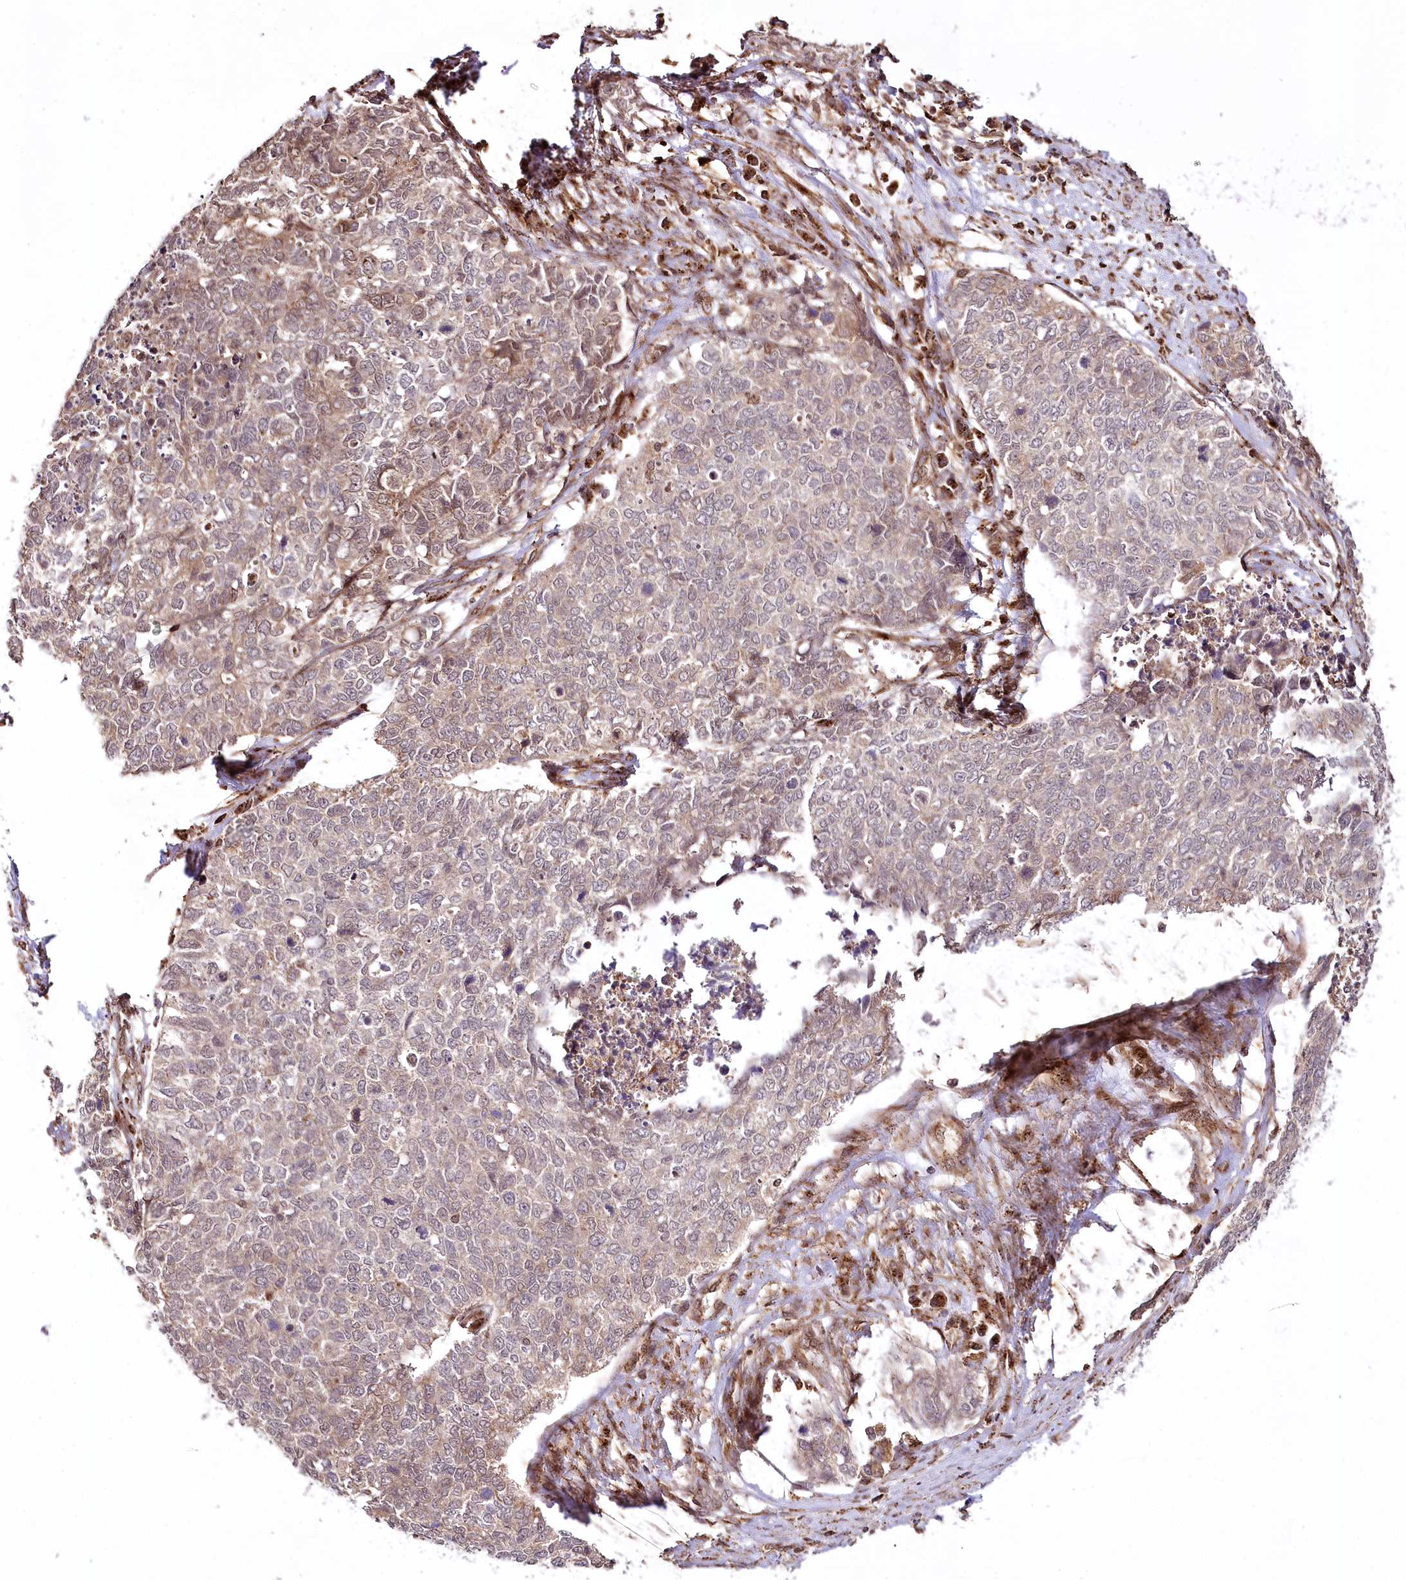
{"staining": {"intensity": "weak", "quantity": "25%-75%", "location": "cytoplasmic/membranous"}, "tissue": "cervical cancer", "cell_type": "Tumor cells", "image_type": "cancer", "snomed": [{"axis": "morphology", "description": "Squamous cell carcinoma, NOS"}, {"axis": "topography", "description": "Cervix"}], "caption": "Squamous cell carcinoma (cervical) tissue exhibits weak cytoplasmic/membranous expression in approximately 25%-75% of tumor cells, visualized by immunohistochemistry.", "gene": "COPG1", "patient": {"sex": "female", "age": 63}}